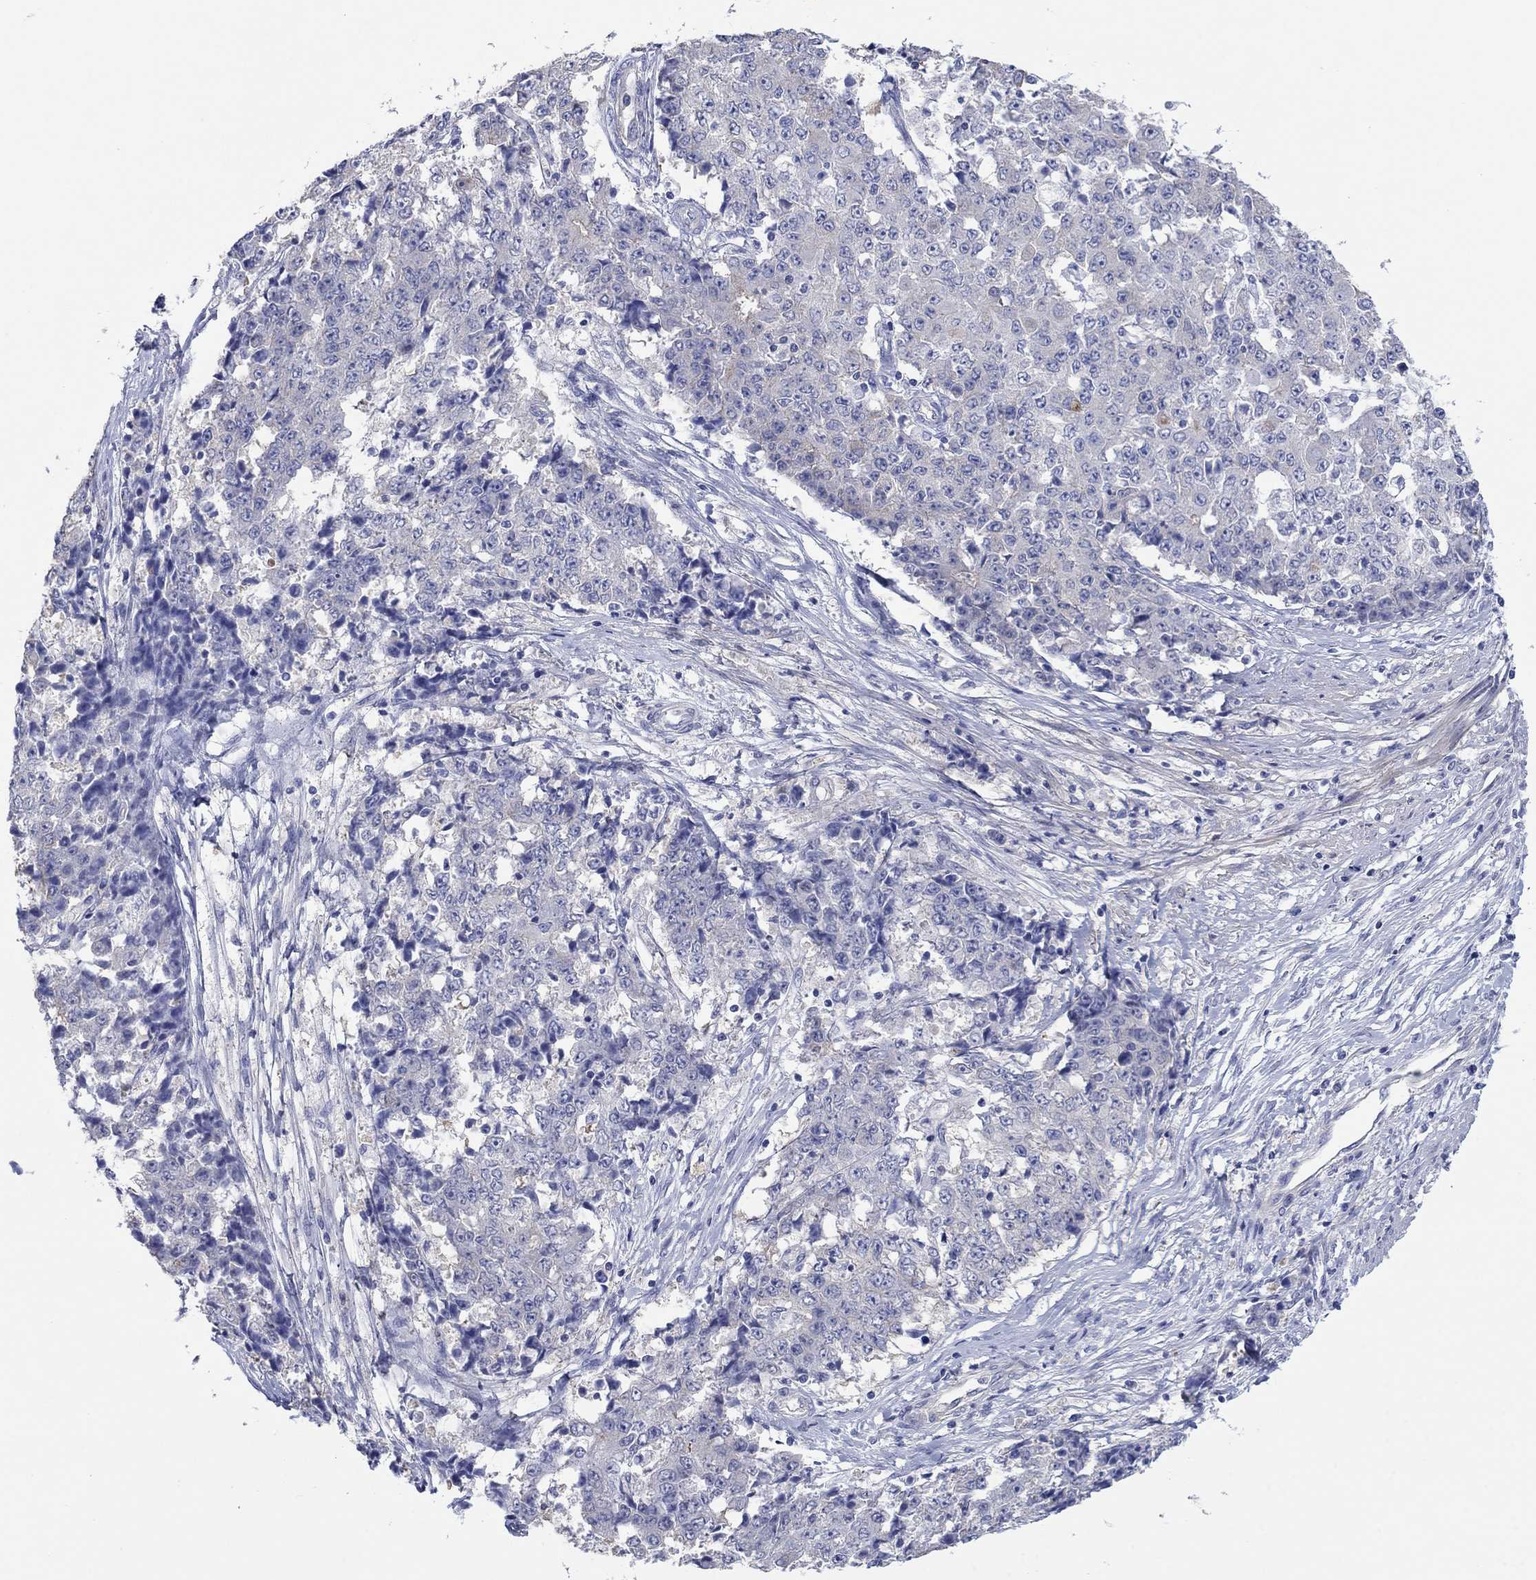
{"staining": {"intensity": "negative", "quantity": "none", "location": "none"}, "tissue": "ovarian cancer", "cell_type": "Tumor cells", "image_type": "cancer", "snomed": [{"axis": "morphology", "description": "Carcinoma, endometroid"}, {"axis": "topography", "description": "Ovary"}], "caption": "Immunohistochemistry (IHC) histopathology image of ovarian cancer (endometroid carcinoma) stained for a protein (brown), which demonstrates no staining in tumor cells.", "gene": "TPRN", "patient": {"sex": "female", "age": 42}}